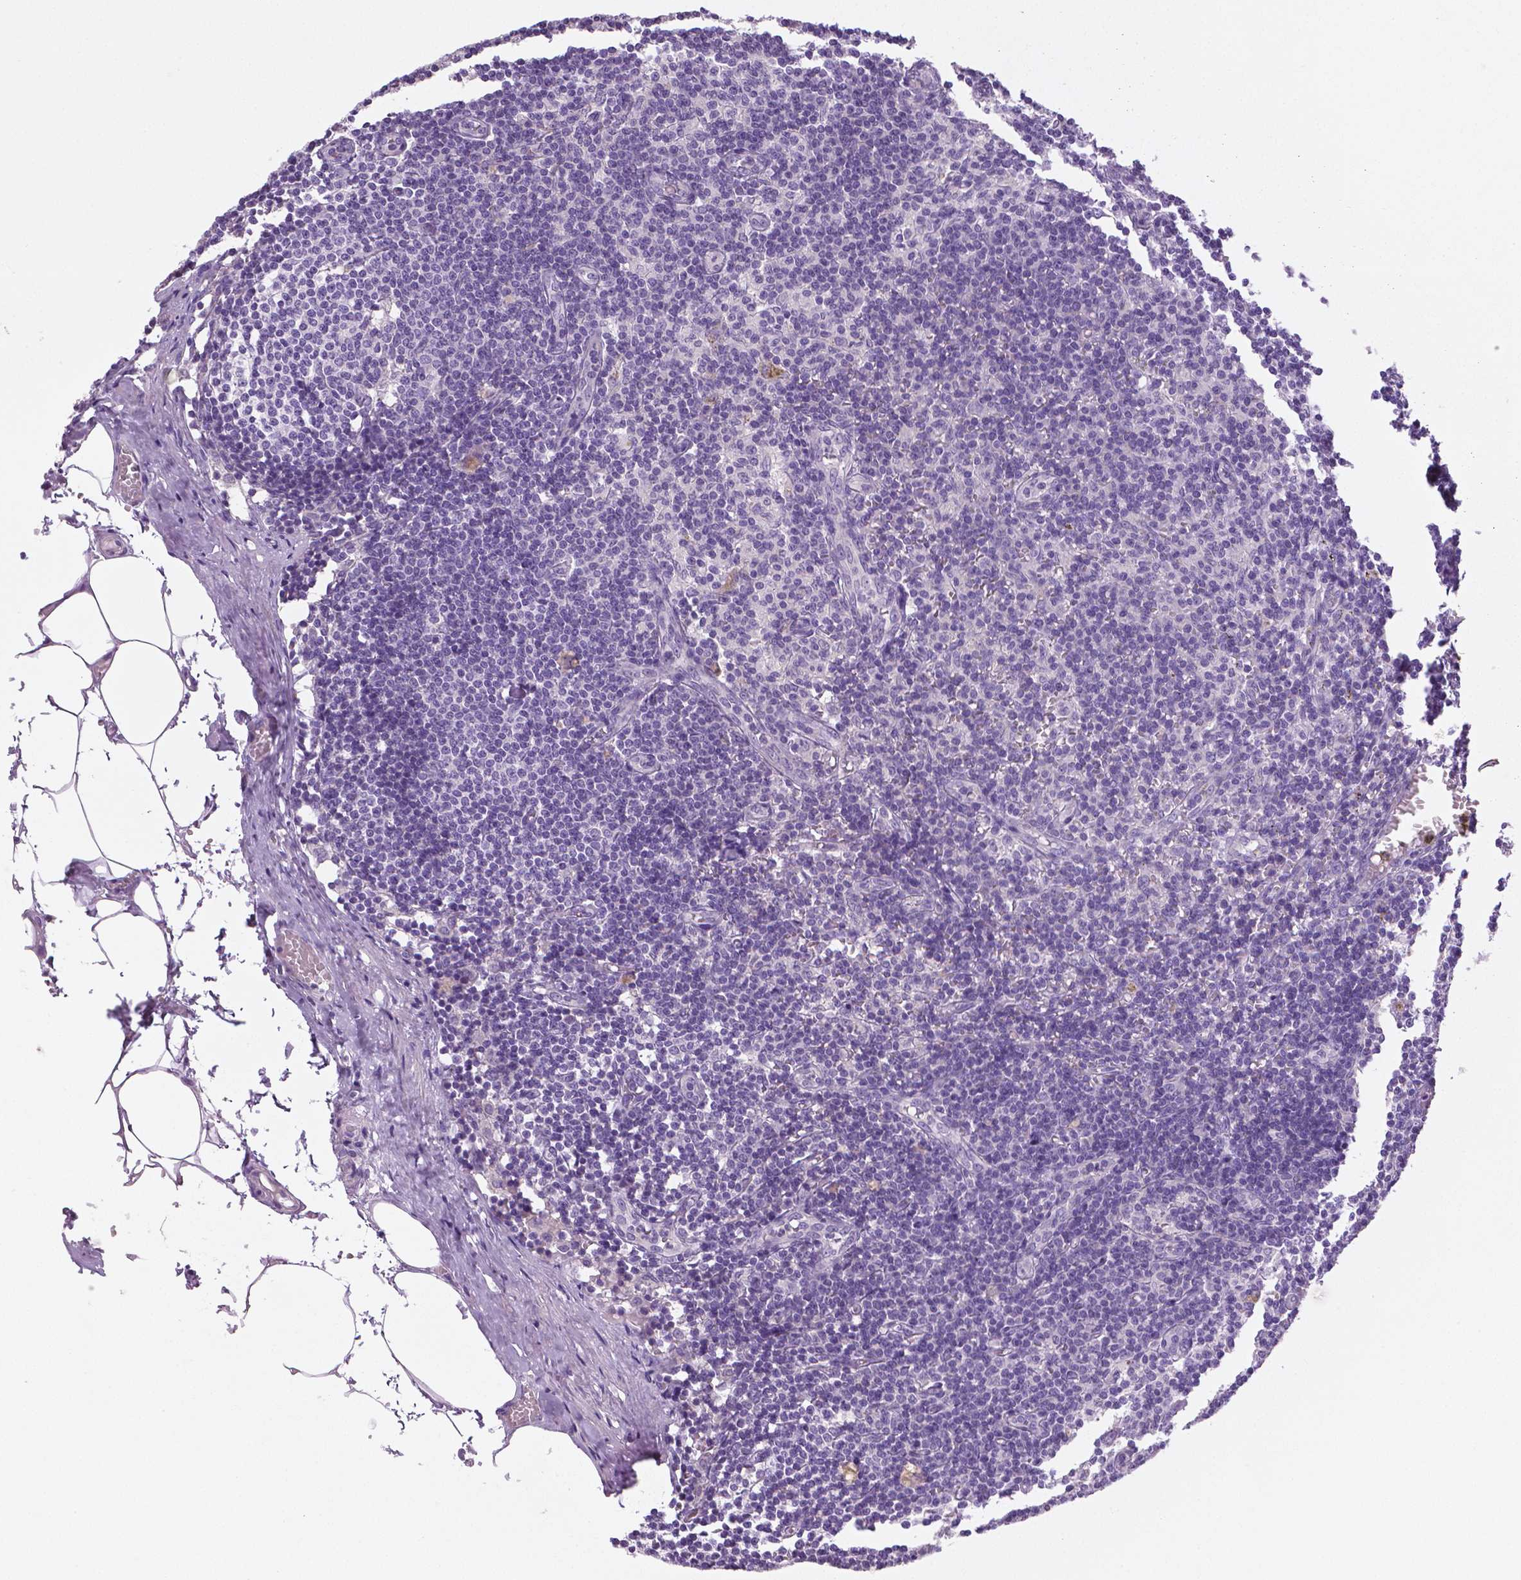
{"staining": {"intensity": "negative", "quantity": "none", "location": "none"}, "tissue": "lymph node", "cell_type": "Germinal center cells", "image_type": "normal", "snomed": [{"axis": "morphology", "description": "Normal tissue, NOS"}, {"axis": "topography", "description": "Lymph node"}], "caption": "A histopathology image of lymph node stained for a protein displays no brown staining in germinal center cells. The staining was performed using DAB to visualize the protein expression in brown, while the nuclei were stained in blue with hematoxylin (Magnification: 20x).", "gene": "DNAH12", "patient": {"sex": "female", "age": 69}}